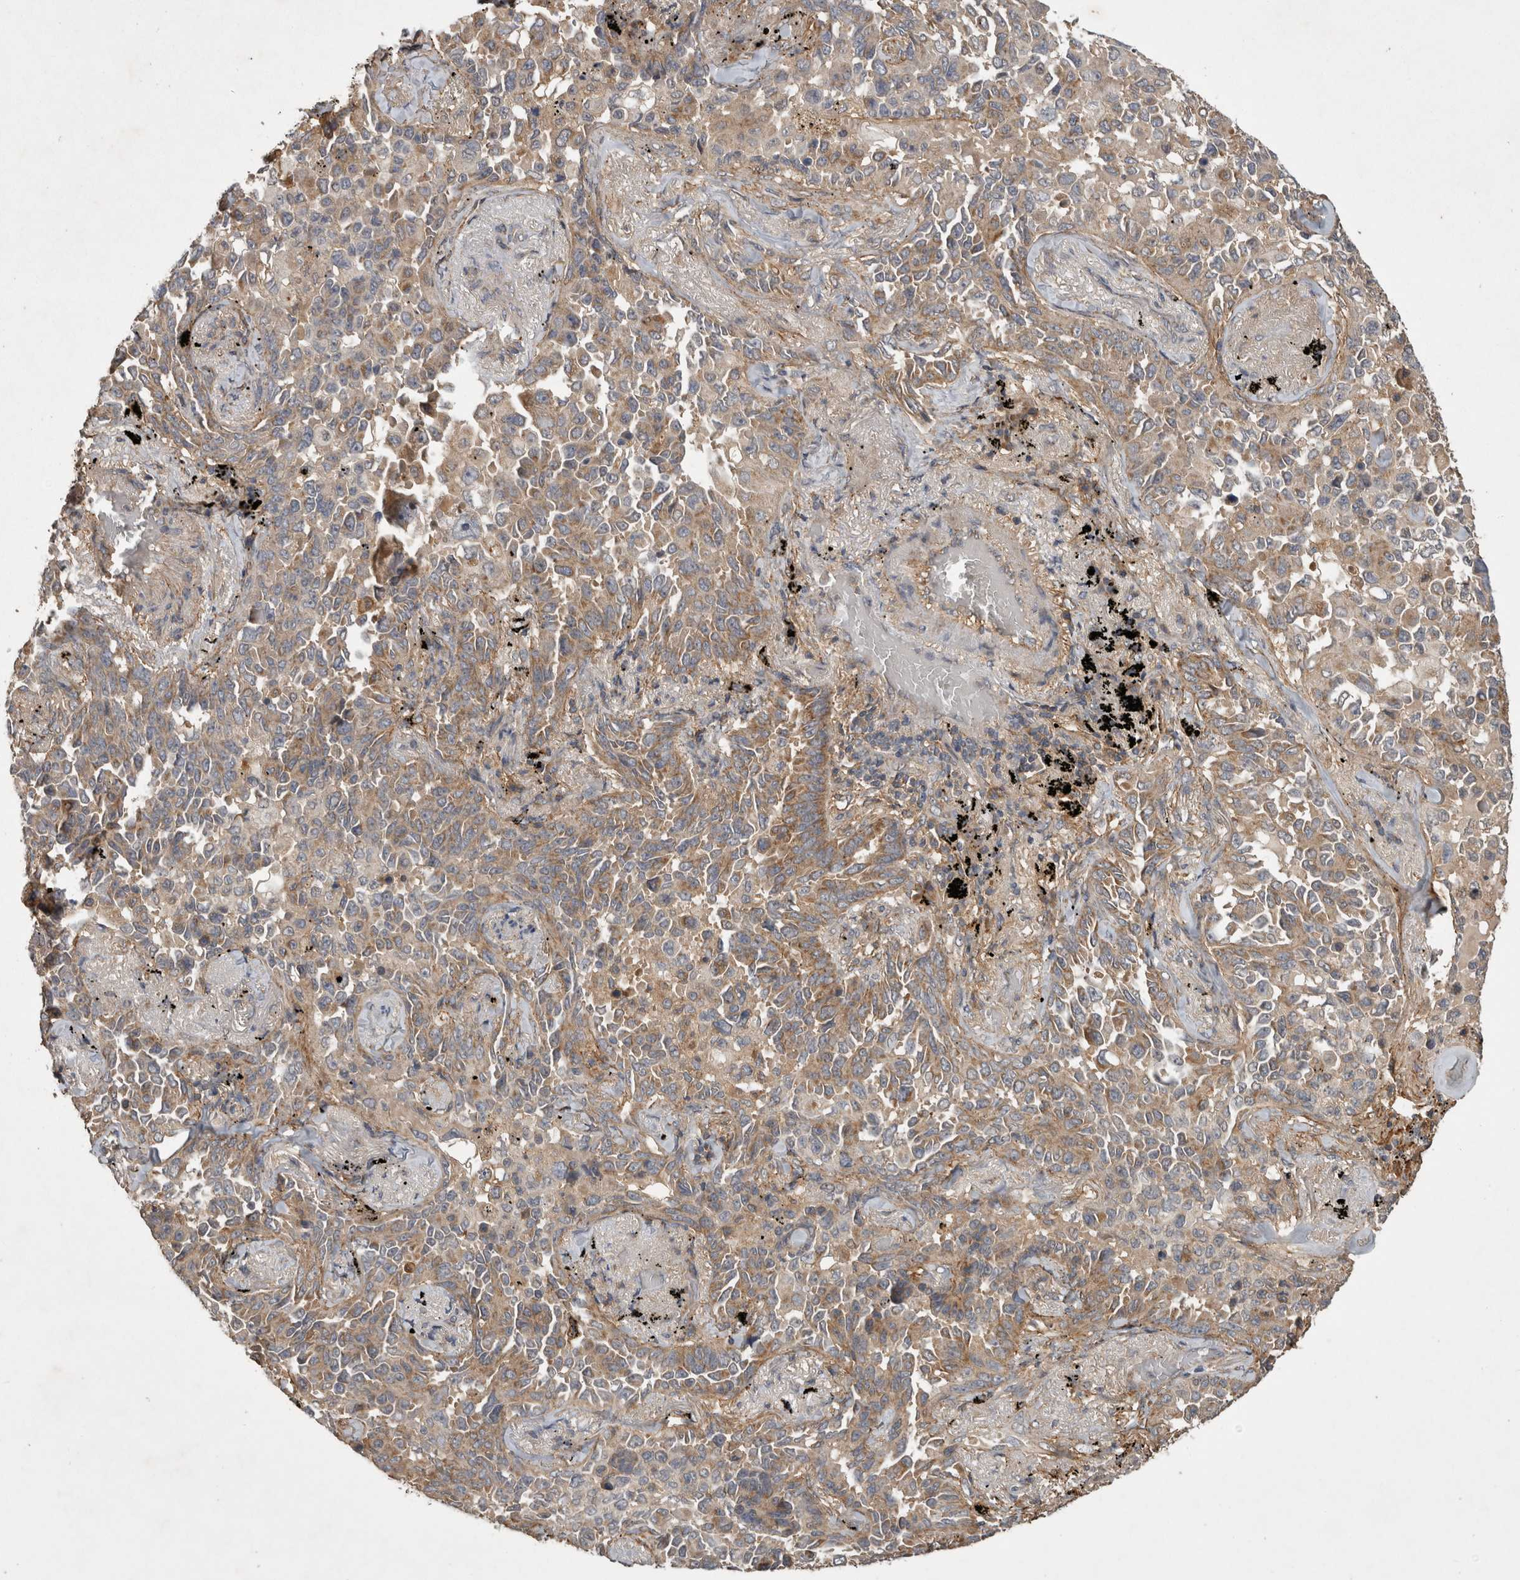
{"staining": {"intensity": "weak", "quantity": ">75%", "location": "cytoplasmic/membranous"}, "tissue": "lung cancer", "cell_type": "Tumor cells", "image_type": "cancer", "snomed": [{"axis": "morphology", "description": "Adenocarcinoma, NOS"}, {"axis": "topography", "description": "Lung"}], "caption": "A histopathology image of lung cancer (adenocarcinoma) stained for a protein displays weak cytoplasmic/membranous brown staining in tumor cells.", "gene": "TRMT61B", "patient": {"sex": "female", "age": 67}}